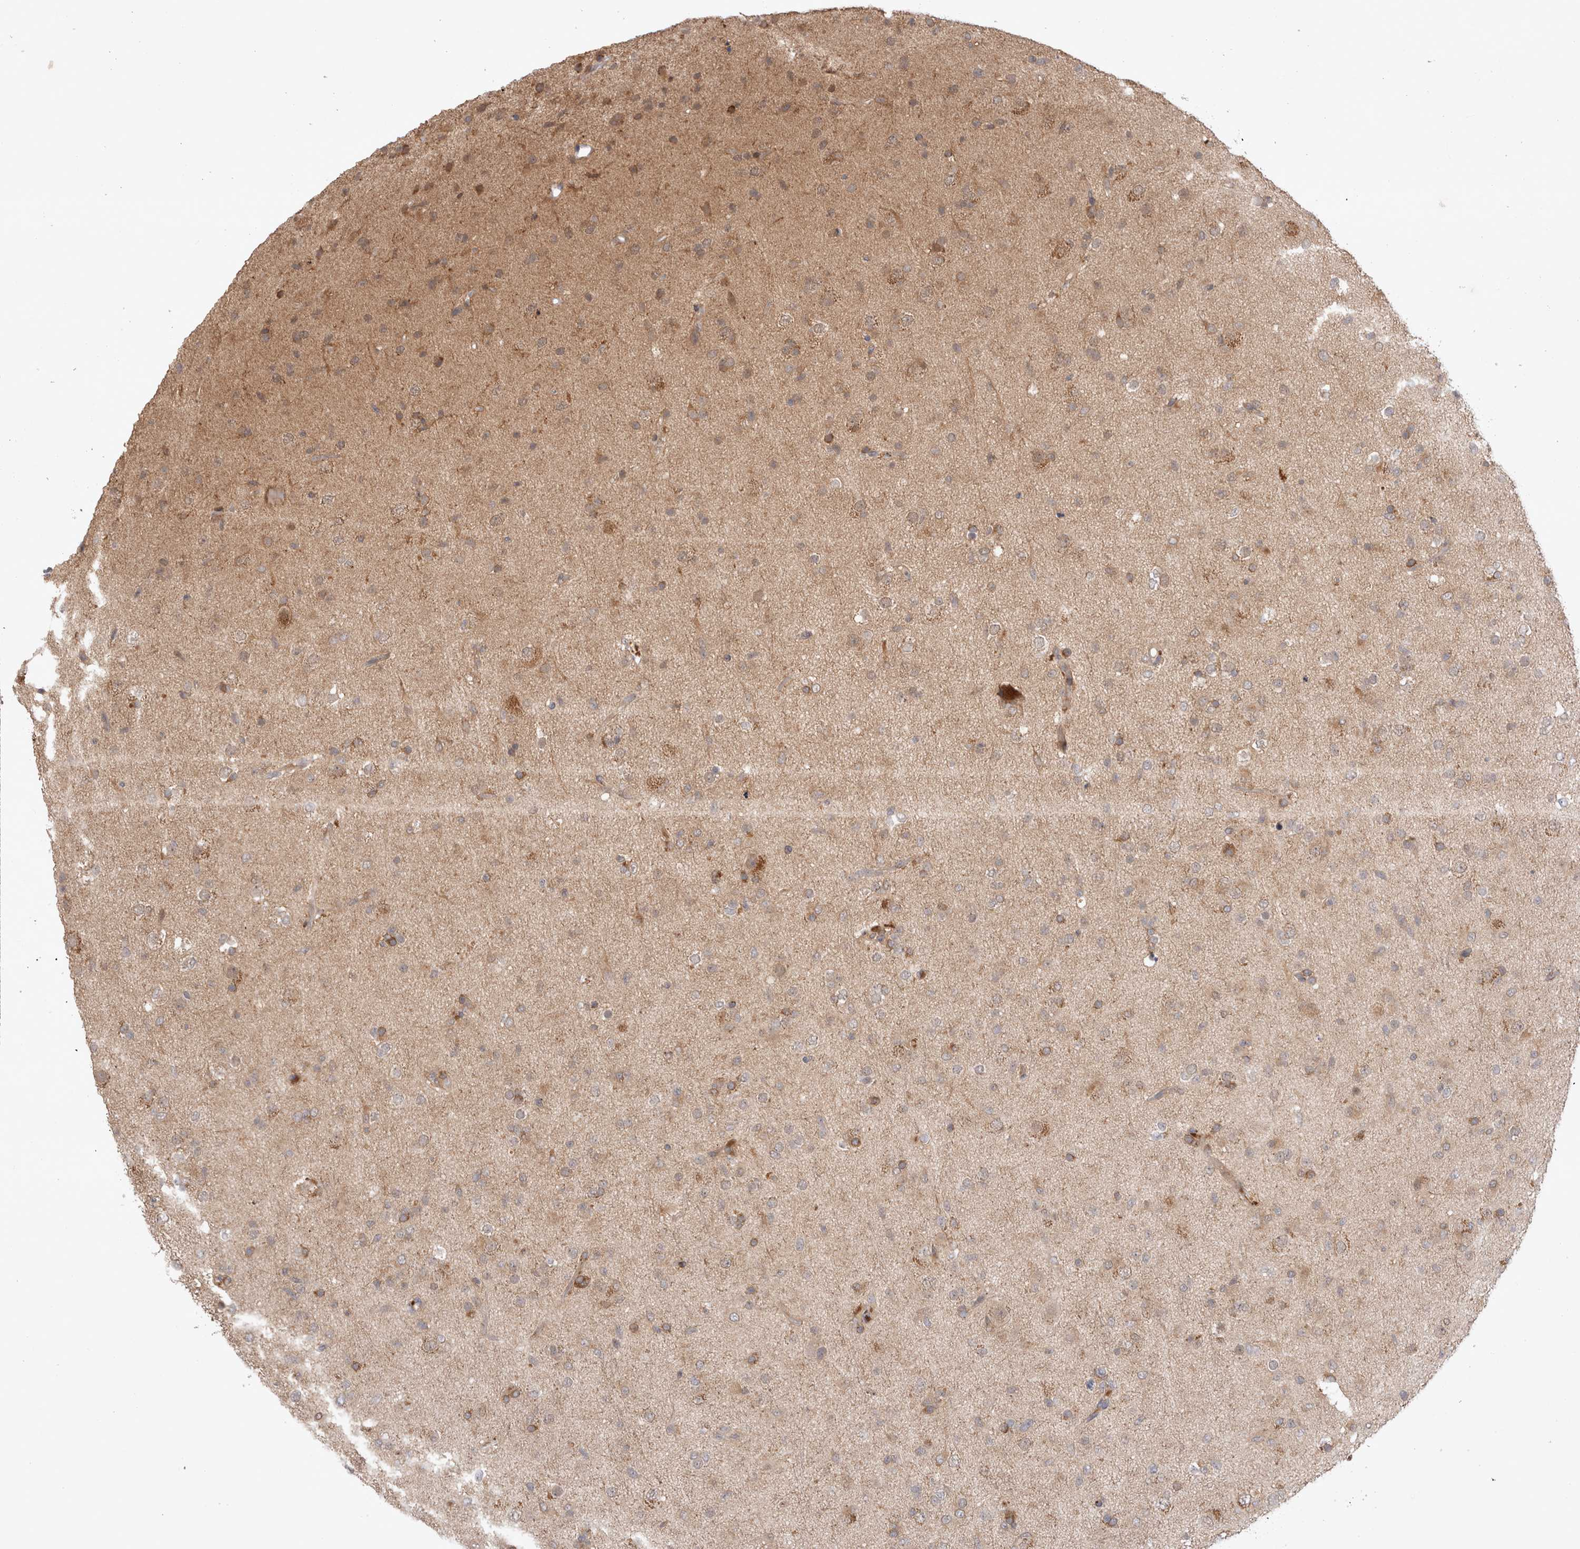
{"staining": {"intensity": "weak", "quantity": ">75%", "location": "cytoplasmic/membranous"}, "tissue": "glioma", "cell_type": "Tumor cells", "image_type": "cancer", "snomed": [{"axis": "morphology", "description": "Glioma, malignant, Low grade"}, {"axis": "topography", "description": "Brain"}], "caption": "Weak cytoplasmic/membranous staining is seen in approximately >75% of tumor cells in glioma. Immunohistochemistry (ihc) stains the protein in brown and the nuclei are stained blue.", "gene": "PLEKHM1", "patient": {"sex": "male", "age": 65}}